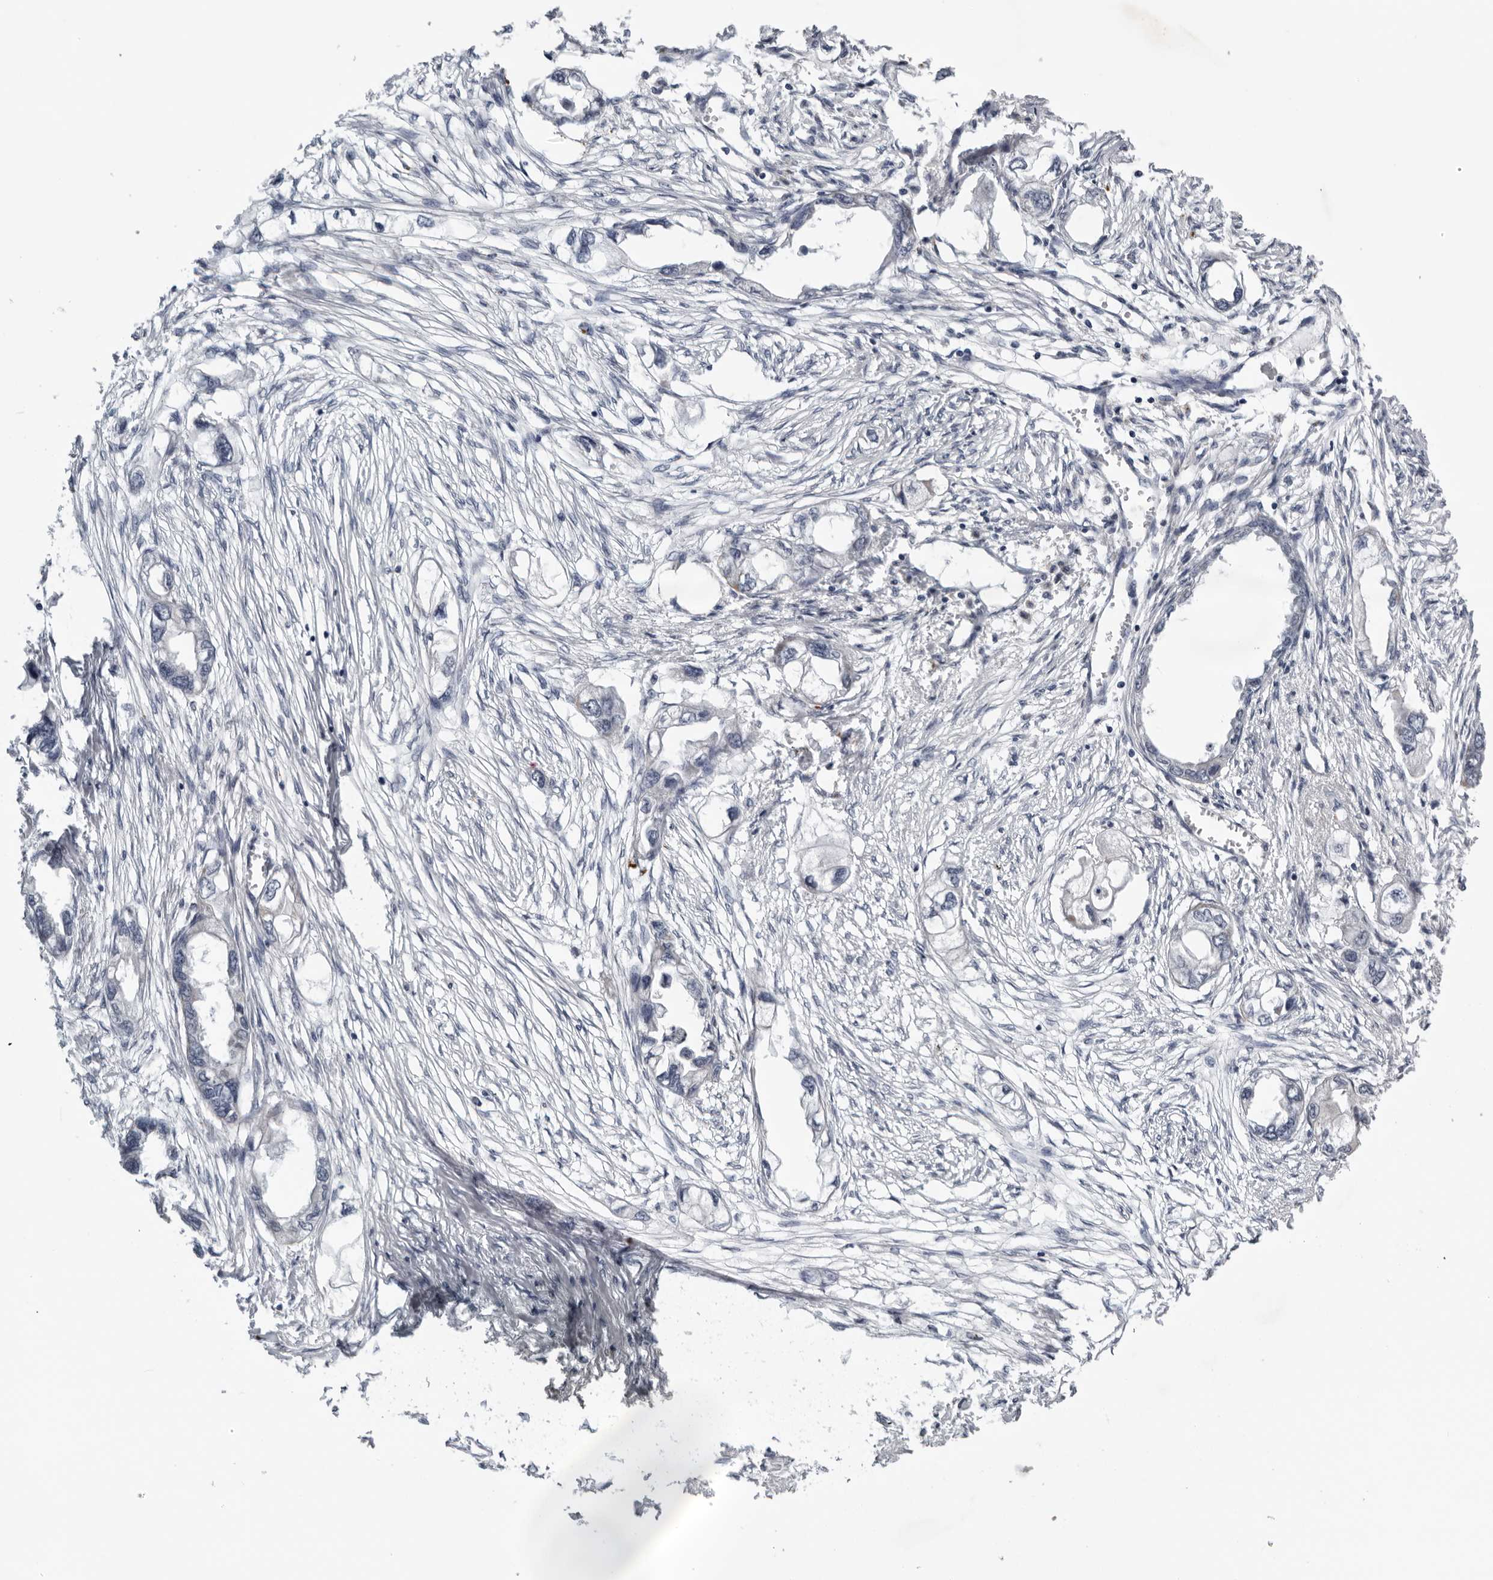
{"staining": {"intensity": "negative", "quantity": "none", "location": "none"}, "tissue": "endometrial cancer", "cell_type": "Tumor cells", "image_type": "cancer", "snomed": [{"axis": "morphology", "description": "Adenocarcinoma, NOS"}, {"axis": "morphology", "description": "Adenocarcinoma, metastatic, NOS"}, {"axis": "topography", "description": "Adipose tissue"}, {"axis": "topography", "description": "Endometrium"}], "caption": "High power microscopy image of an immunohistochemistry (IHC) photomicrograph of endometrial adenocarcinoma, revealing no significant expression in tumor cells.", "gene": "CPT2", "patient": {"sex": "female", "age": 67}}